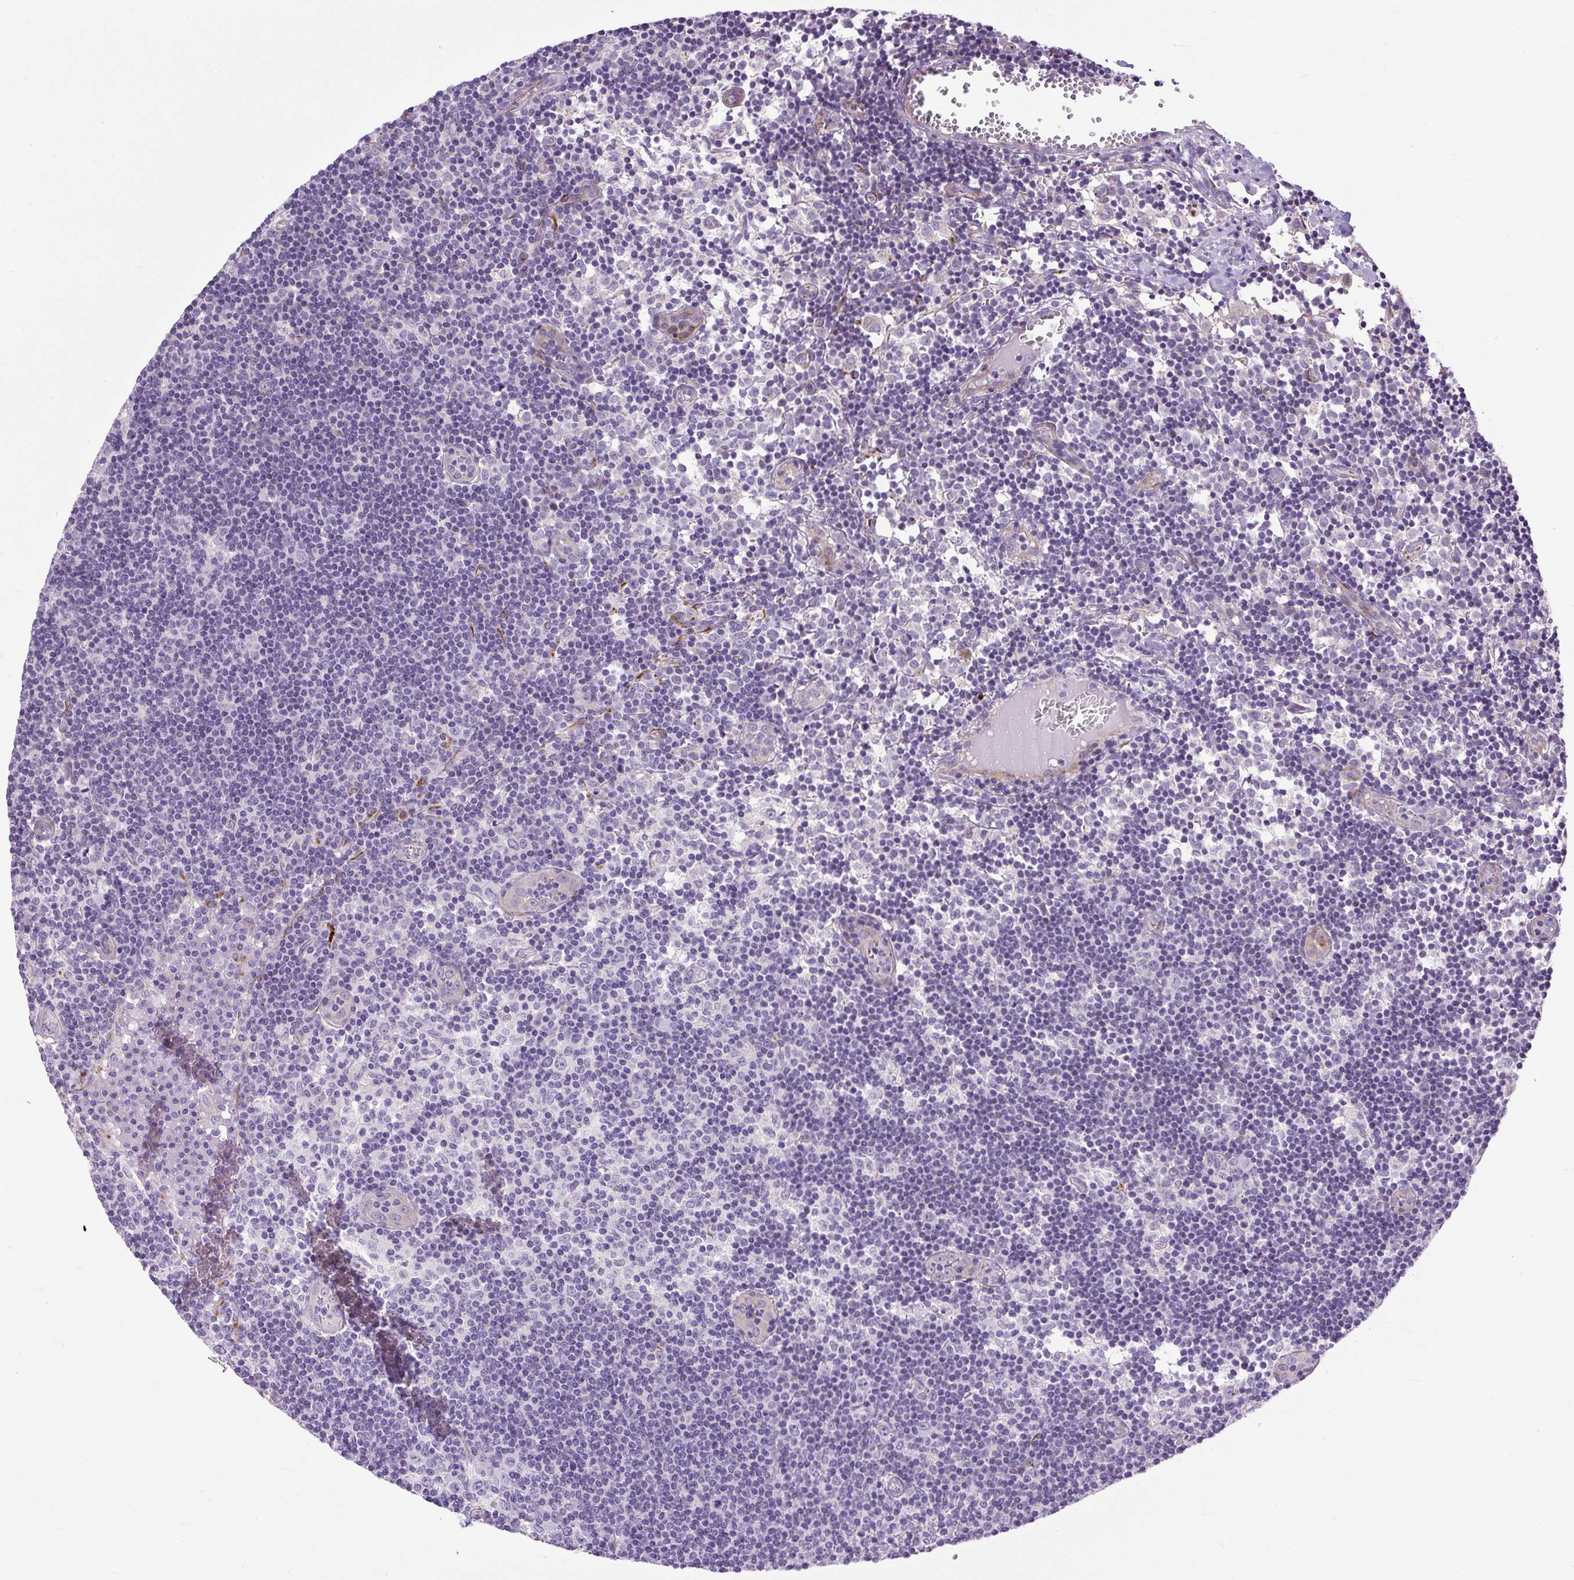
{"staining": {"intensity": "negative", "quantity": "none", "location": "none"}, "tissue": "lymph node", "cell_type": "Germinal center cells", "image_type": "normal", "snomed": [{"axis": "morphology", "description": "Normal tissue, NOS"}, {"axis": "topography", "description": "Lymph node"}], "caption": "Immunohistochemistry photomicrograph of benign lymph node: lymph node stained with DAB (3,3'-diaminobenzidine) demonstrates no significant protein staining in germinal center cells.", "gene": "VWA7", "patient": {"sex": "female", "age": 45}}